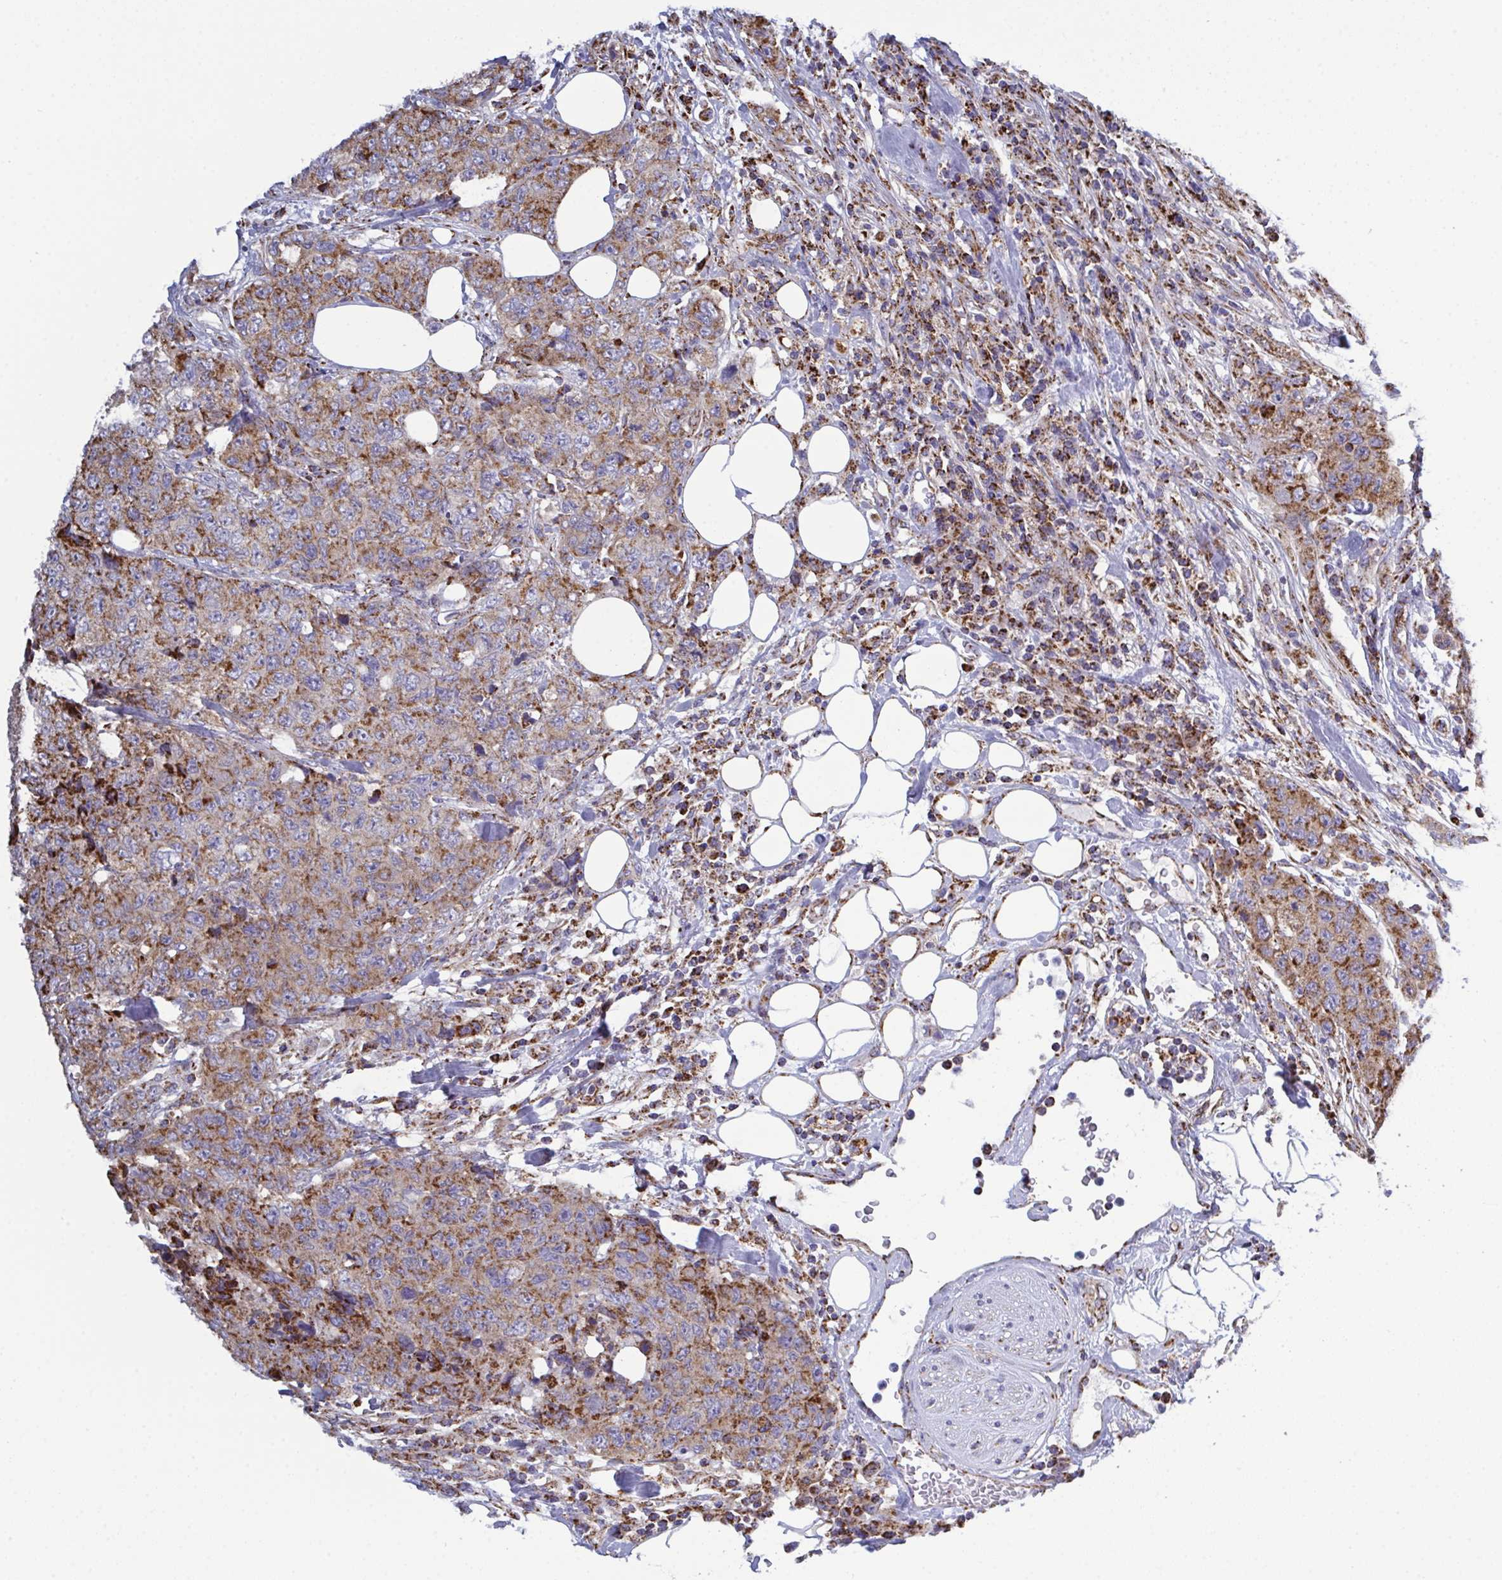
{"staining": {"intensity": "moderate", "quantity": ">75%", "location": "cytoplasmic/membranous"}, "tissue": "urothelial cancer", "cell_type": "Tumor cells", "image_type": "cancer", "snomed": [{"axis": "morphology", "description": "Urothelial carcinoma, High grade"}, {"axis": "topography", "description": "Urinary bladder"}], "caption": "Moderate cytoplasmic/membranous protein expression is appreciated in about >75% of tumor cells in high-grade urothelial carcinoma.", "gene": "CSDE1", "patient": {"sex": "female", "age": 78}}